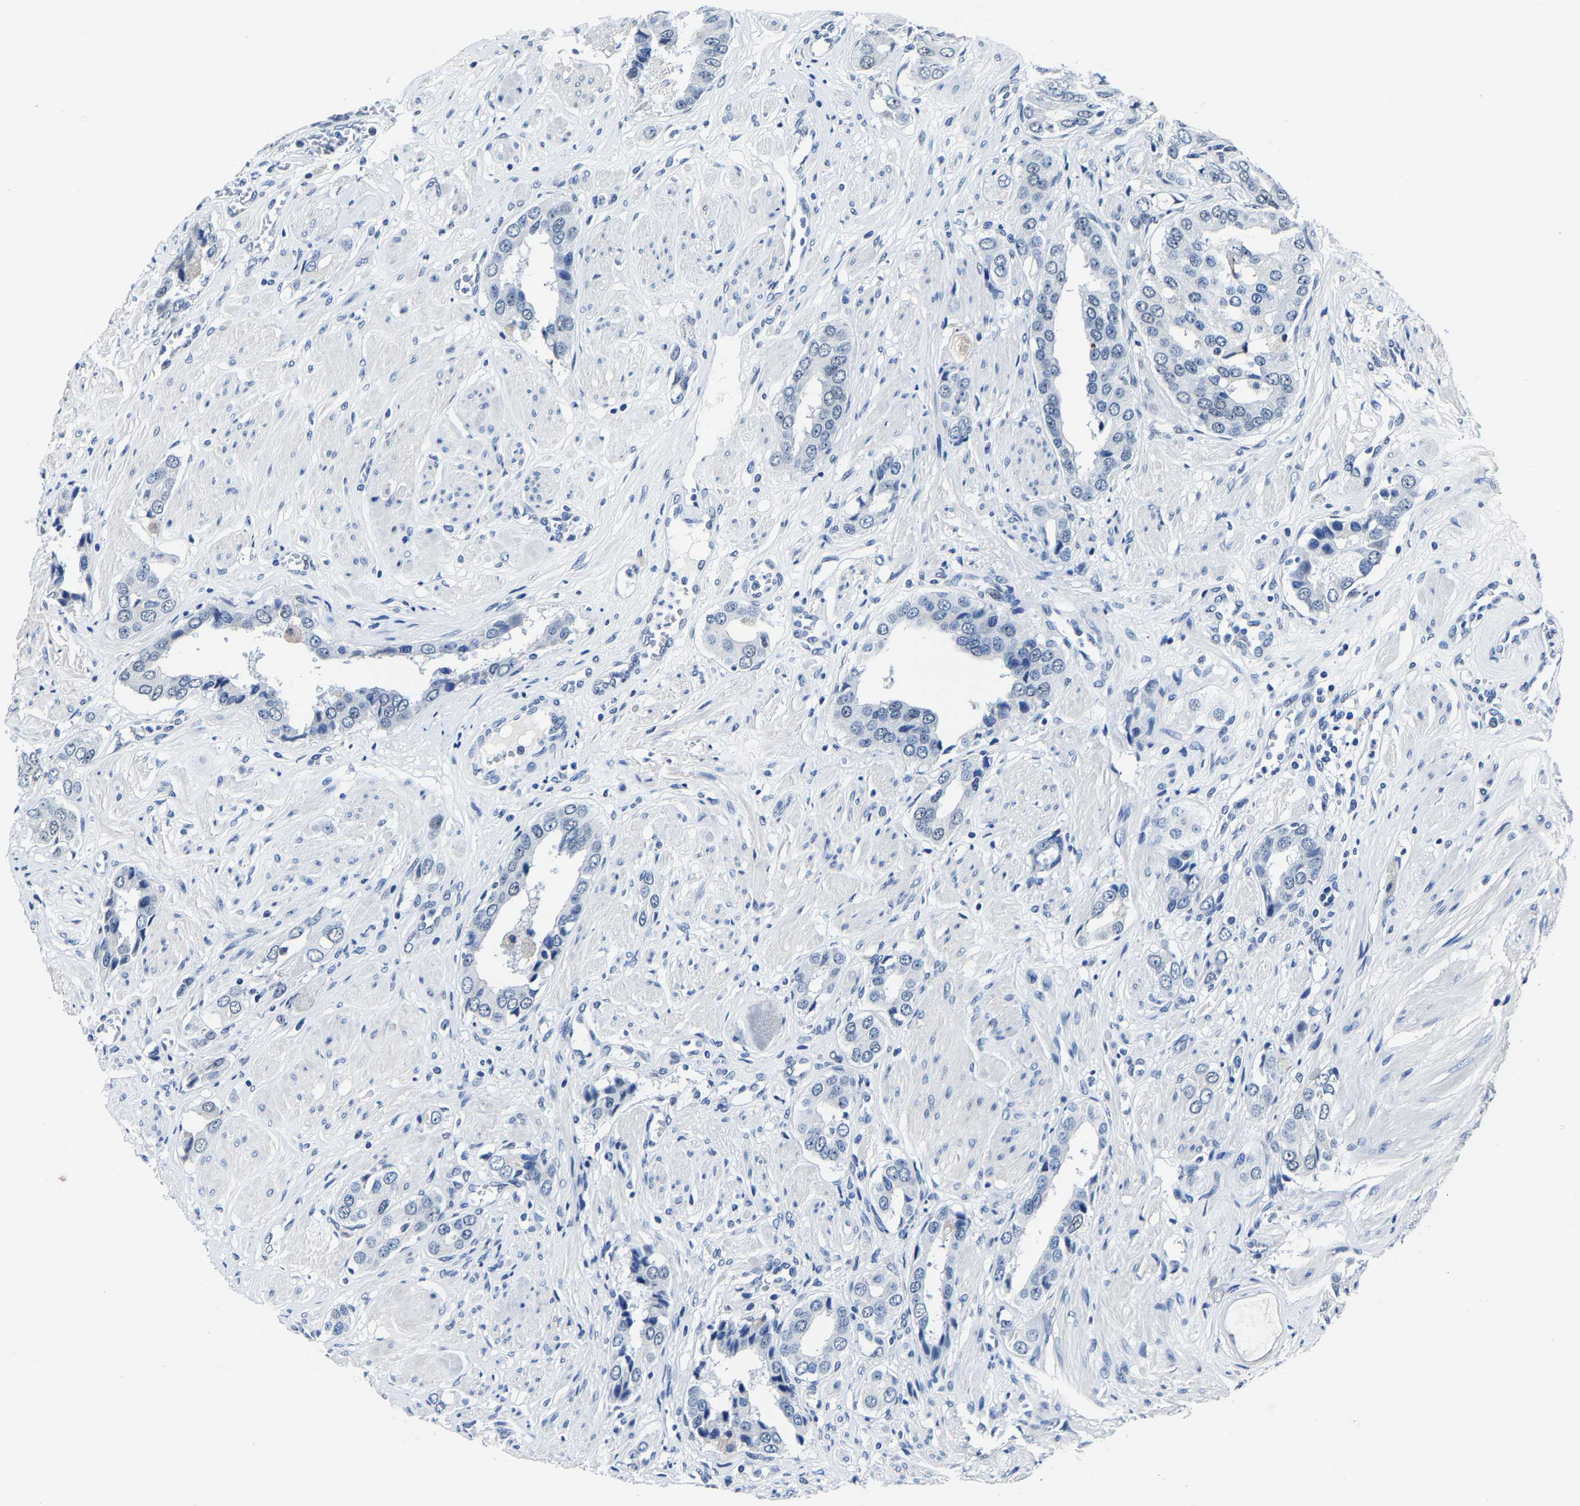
{"staining": {"intensity": "negative", "quantity": "none", "location": "none"}, "tissue": "prostate cancer", "cell_type": "Tumor cells", "image_type": "cancer", "snomed": [{"axis": "morphology", "description": "Adenocarcinoma, High grade"}, {"axis": "topography", "description": "Prostate"}], "caption": "Immunohistochemical staining of human high-grade adenocarcinoma (prostate) displays no significant expression in tumor cells.", "gene": "METTL1", "patient": {"sex": "male", "age": 52}}